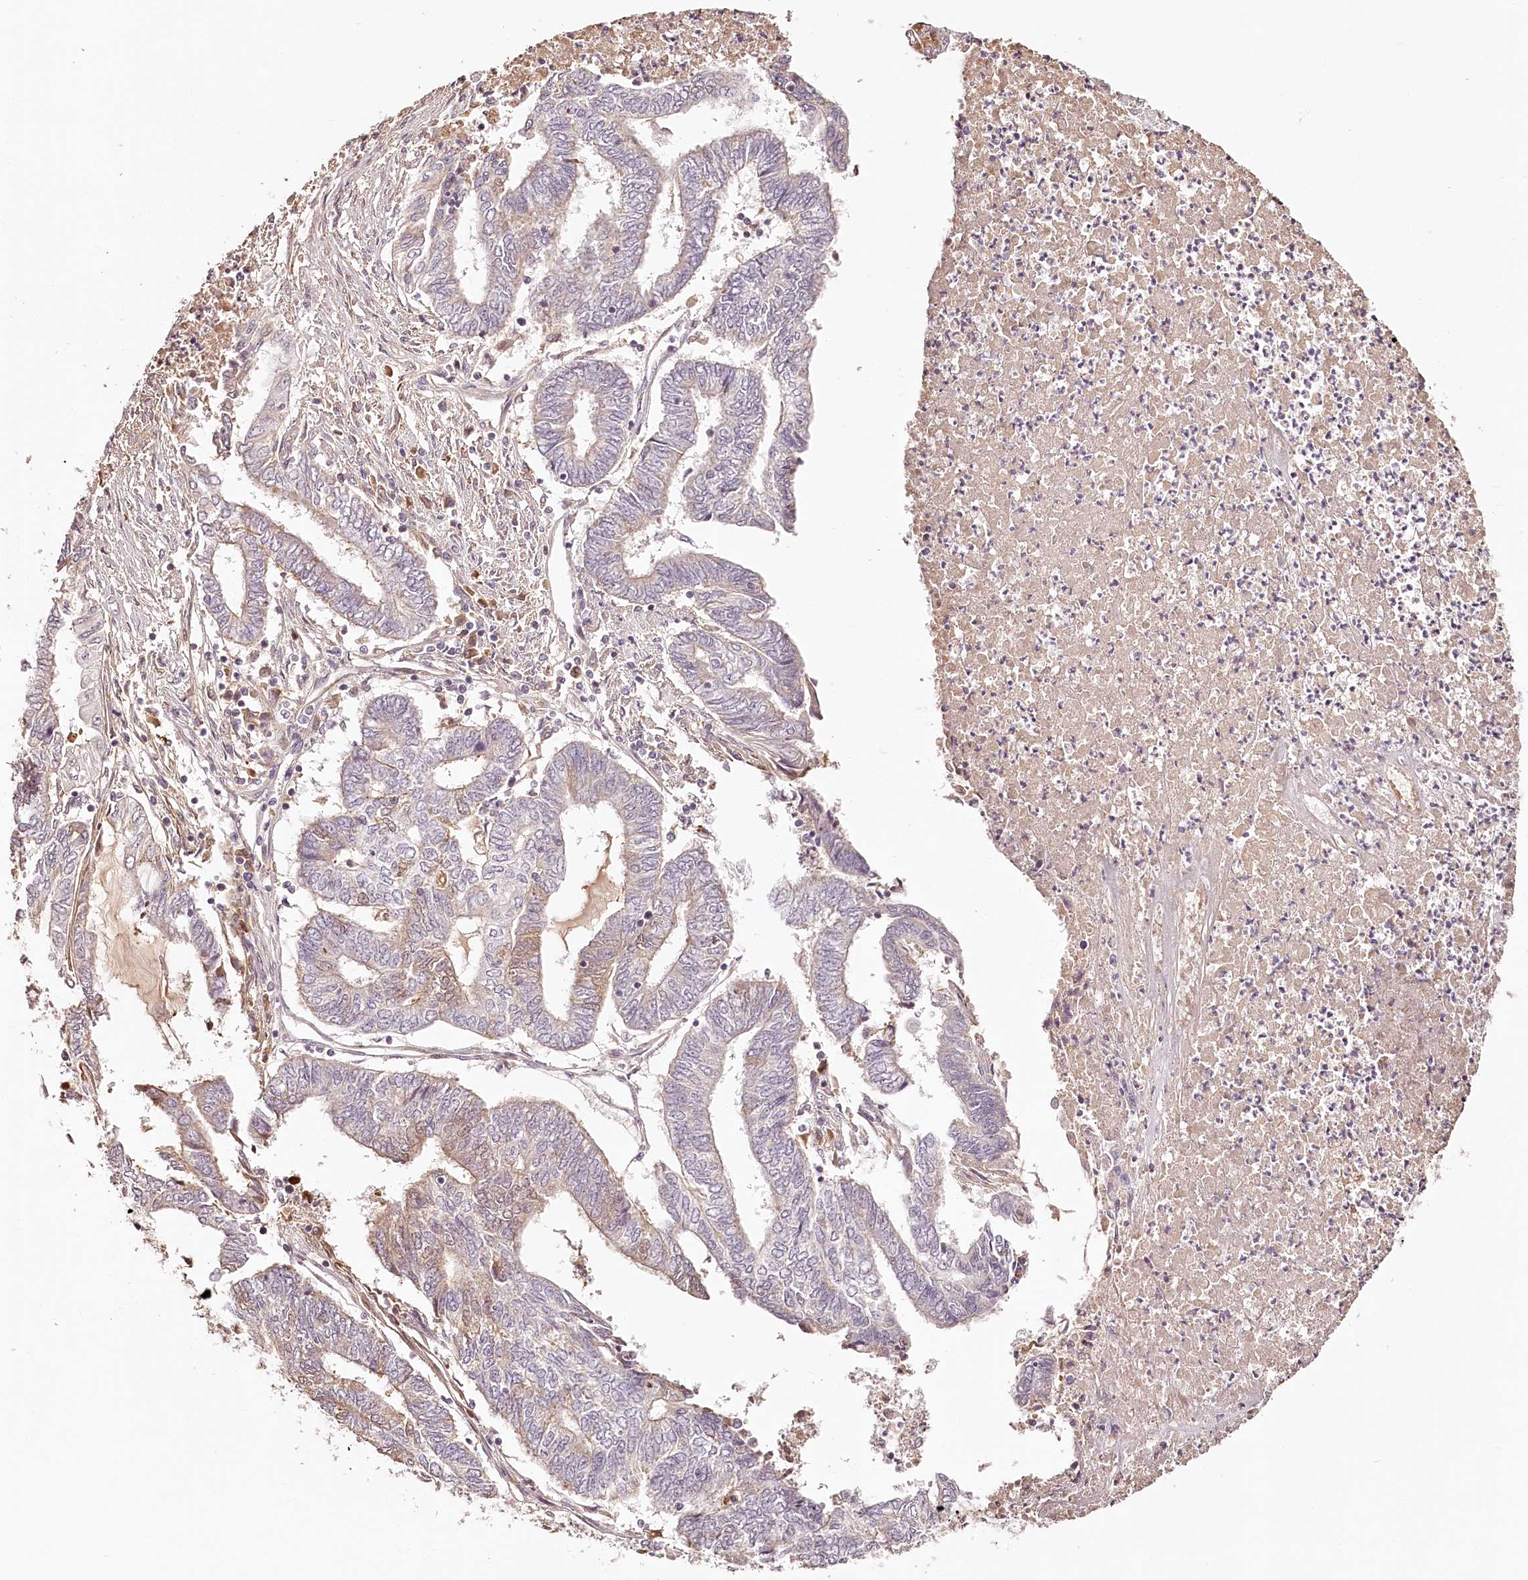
{"staining": {"intensity": "weak", "quantity": "<25%", "location": "cytoplasmic/membranous"}, "tissue": "endometrial cancer", "cell_type": "Tumor cells", "image_type": "cancer", "snomed": [{"axis": "morphology", "description": "Adenocarcinoma, NOS"}, {"axis": "topography", "description": "Uterus"}, {"axis": "topography", "description": "Endometrium"}], "caption": "This micrograph is of endometrial adenocarcinoma stained with IHC to label a protein in brown with the nuclei are counter-stained blue. There is no staining in tumor cells. The staining is performed using DAB brown chromogen with nuclei counter-stained in using hematoxylin.", "gene": "SYNGR1", "patient": {"sex": "female", "age": 70}}